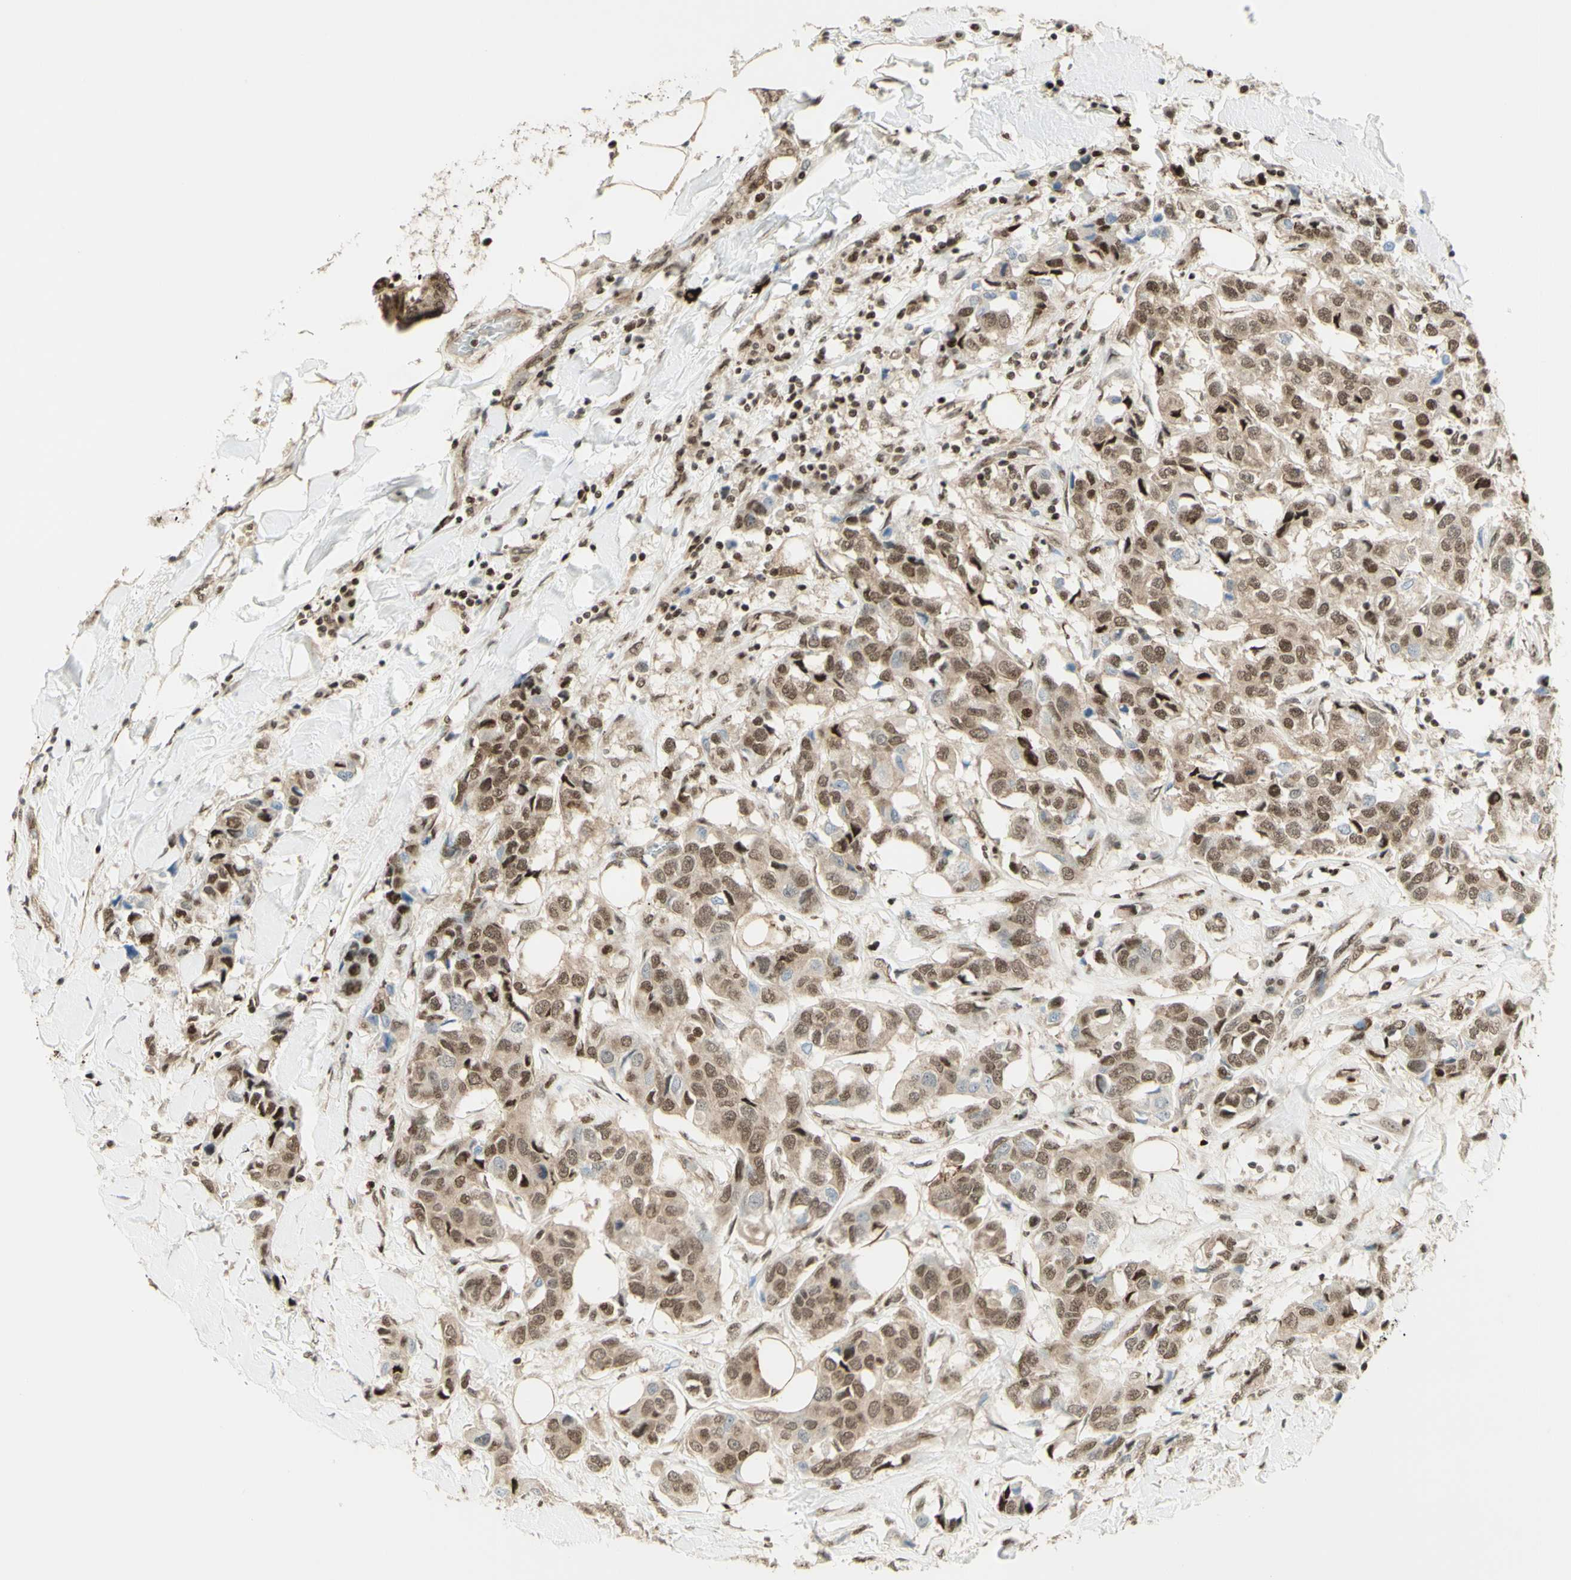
{"staining": {"intensity": "moderate", "quantity": ">75%", "location": "nuclear"}, "tissue": "breast cancer", "cell_type": "Tumor cells", "image_type": "cancer", "snomed": [{"axis": "morphology", "description": "Duct carcinoma"}, {"axis": "topography", "description": "Breast"}], "caption": "Breast cancer (intraductal carcinoma) stained with a brown dye demonstrates moderate nuclear positive staining in approximately >75% of tumor cells.", "gene": "ZMYM6", "patient": {"sex": "female", "age": 80}}